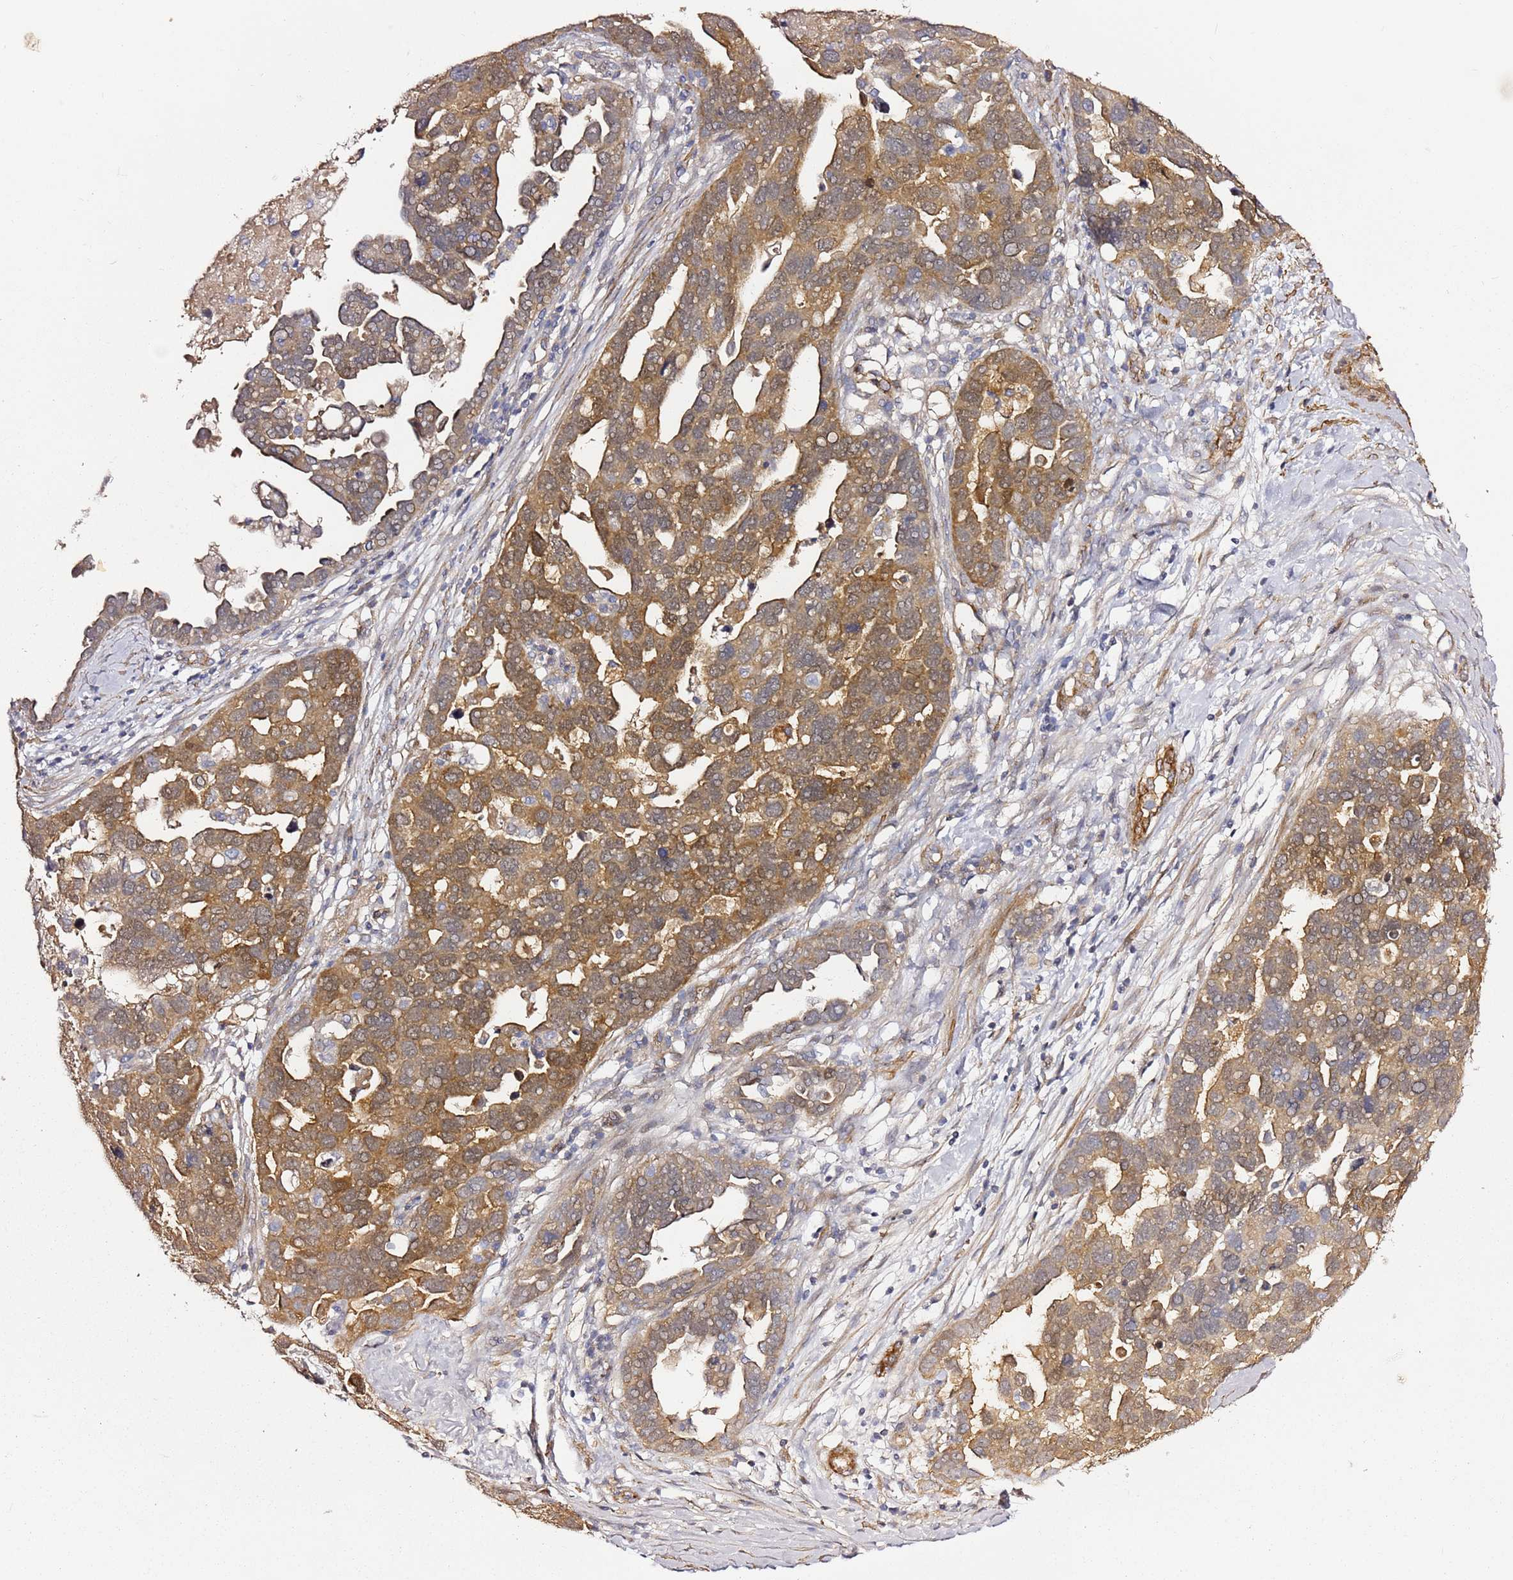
{"staining": {"intensity": "moderate", "quantity": ">75%", "location": "cytoplasmic/membranous"}, "tissue": "ovarian cancer", "cell_type": "Tumor cells", "image_type": "cancer", "snomed": [{"axis": "morphology", "description": "Cystadenocarcinoma, serous, NOS"}, {"axis": "topography", "description": "Ovary"}], "caption": "Ovarian serous cystadenocarcinoma stained with DAB (3,3'-diaminobenzidine) immunohistochemistry displays medium levels of moderate cytoplasmic/membranous positivity in approximately >75% of tumor cells.", "gene": "EPS8L1", "patient": {"sex": "female", "age": 54}}